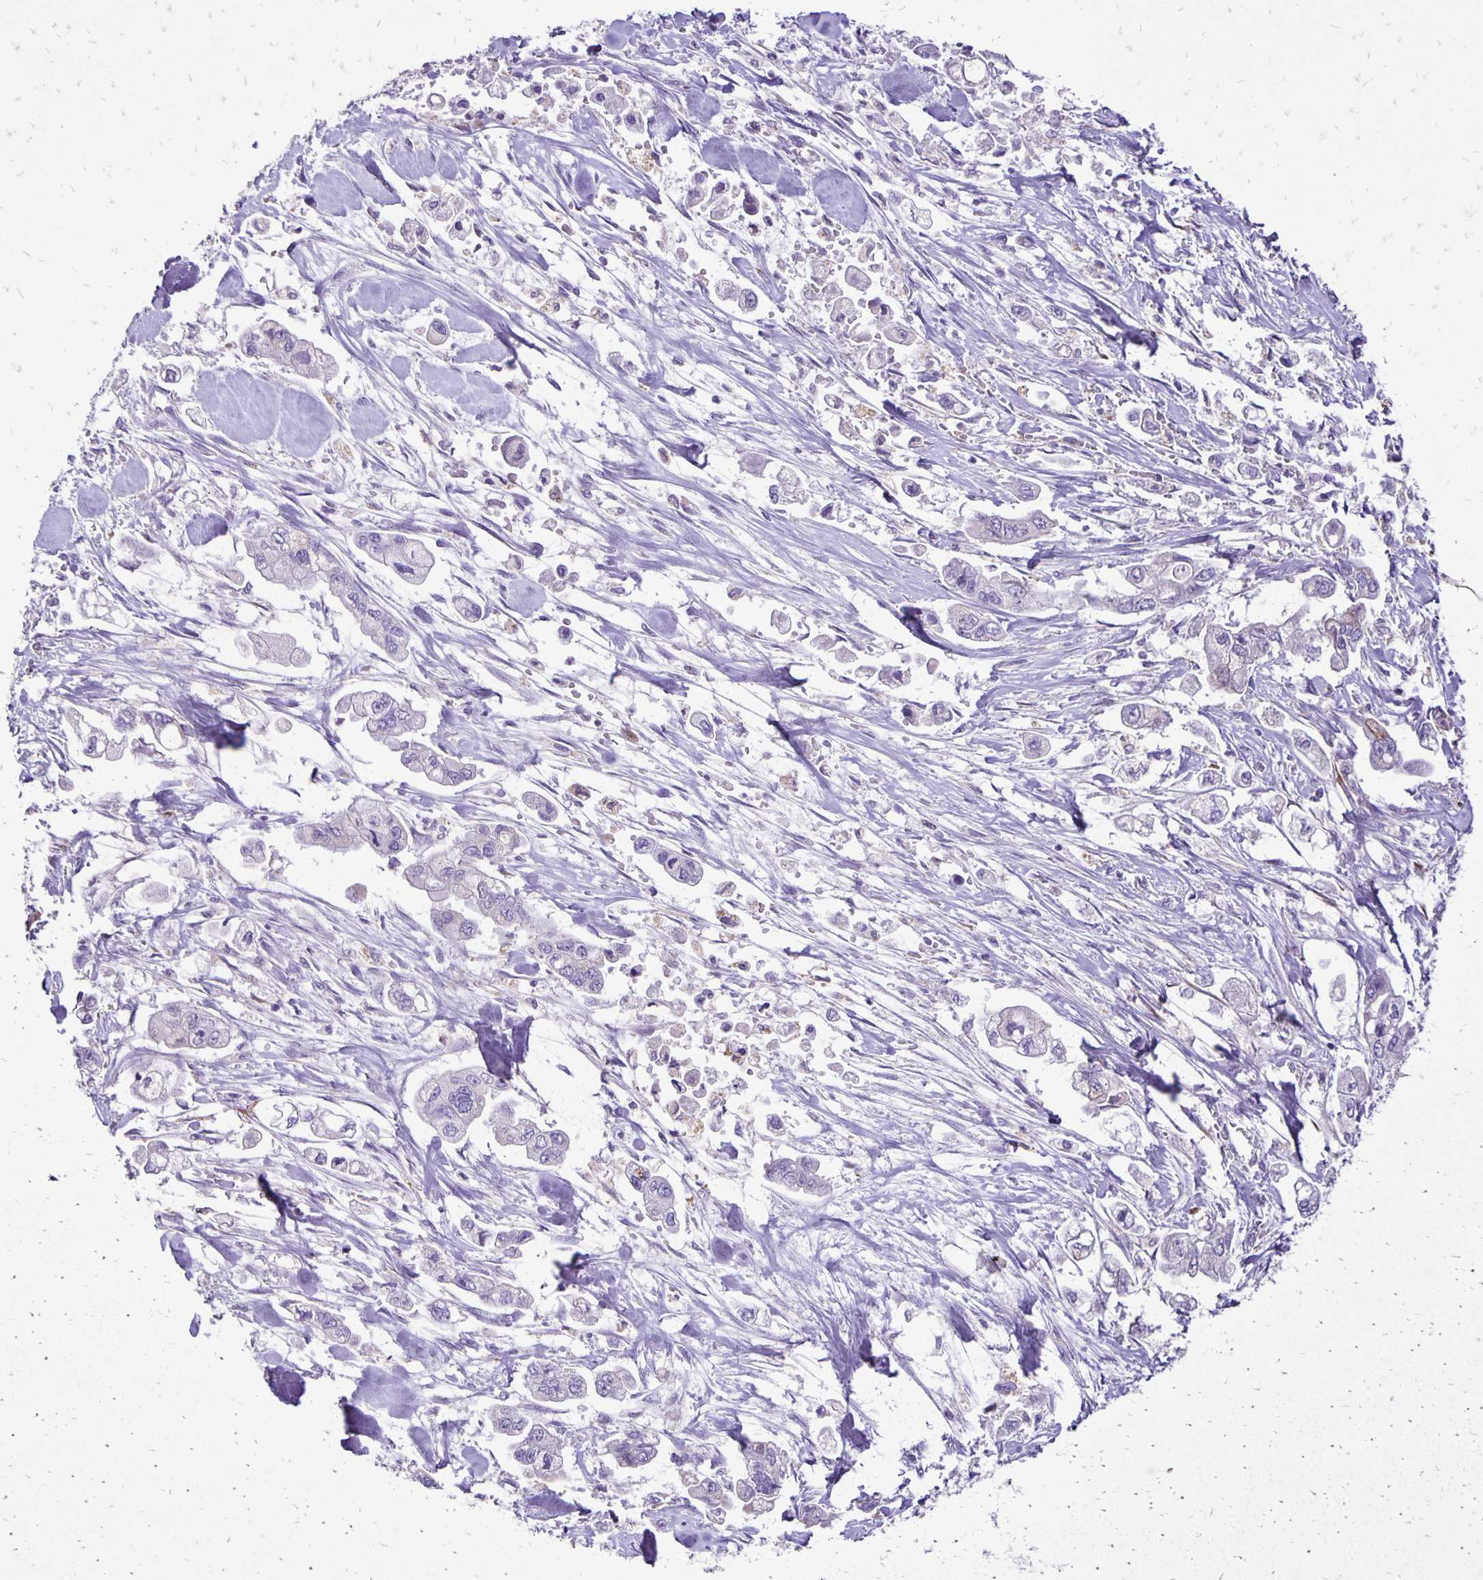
{"staining": {"intensity": "negative", "quantity": "none", "location": "none"}, "tissue": "stomach cancer", "cell_type": "Tumor cells", "image_type": "cancer", "snomed": [{"axis": "morphology", "description": "Adenocarcinoma, NOS"}, {"axis": "topography", "description": "Stomach"}], "caption": "IHC histopathology image of neoplastic tissue: human stomach adenocarcinoma stained with DAB (3,3'-diaminobenzidine) displays no significant protein expression in tumor cells. Brightfield microscopy of immunohistochemistry stained with DAB (3,3'-diaminobenzidine) (brown) and hematoxylin (blue), captured at high magnification.", "gene": "EIF5A", "patient": {"sex": "male", "age": 62}}